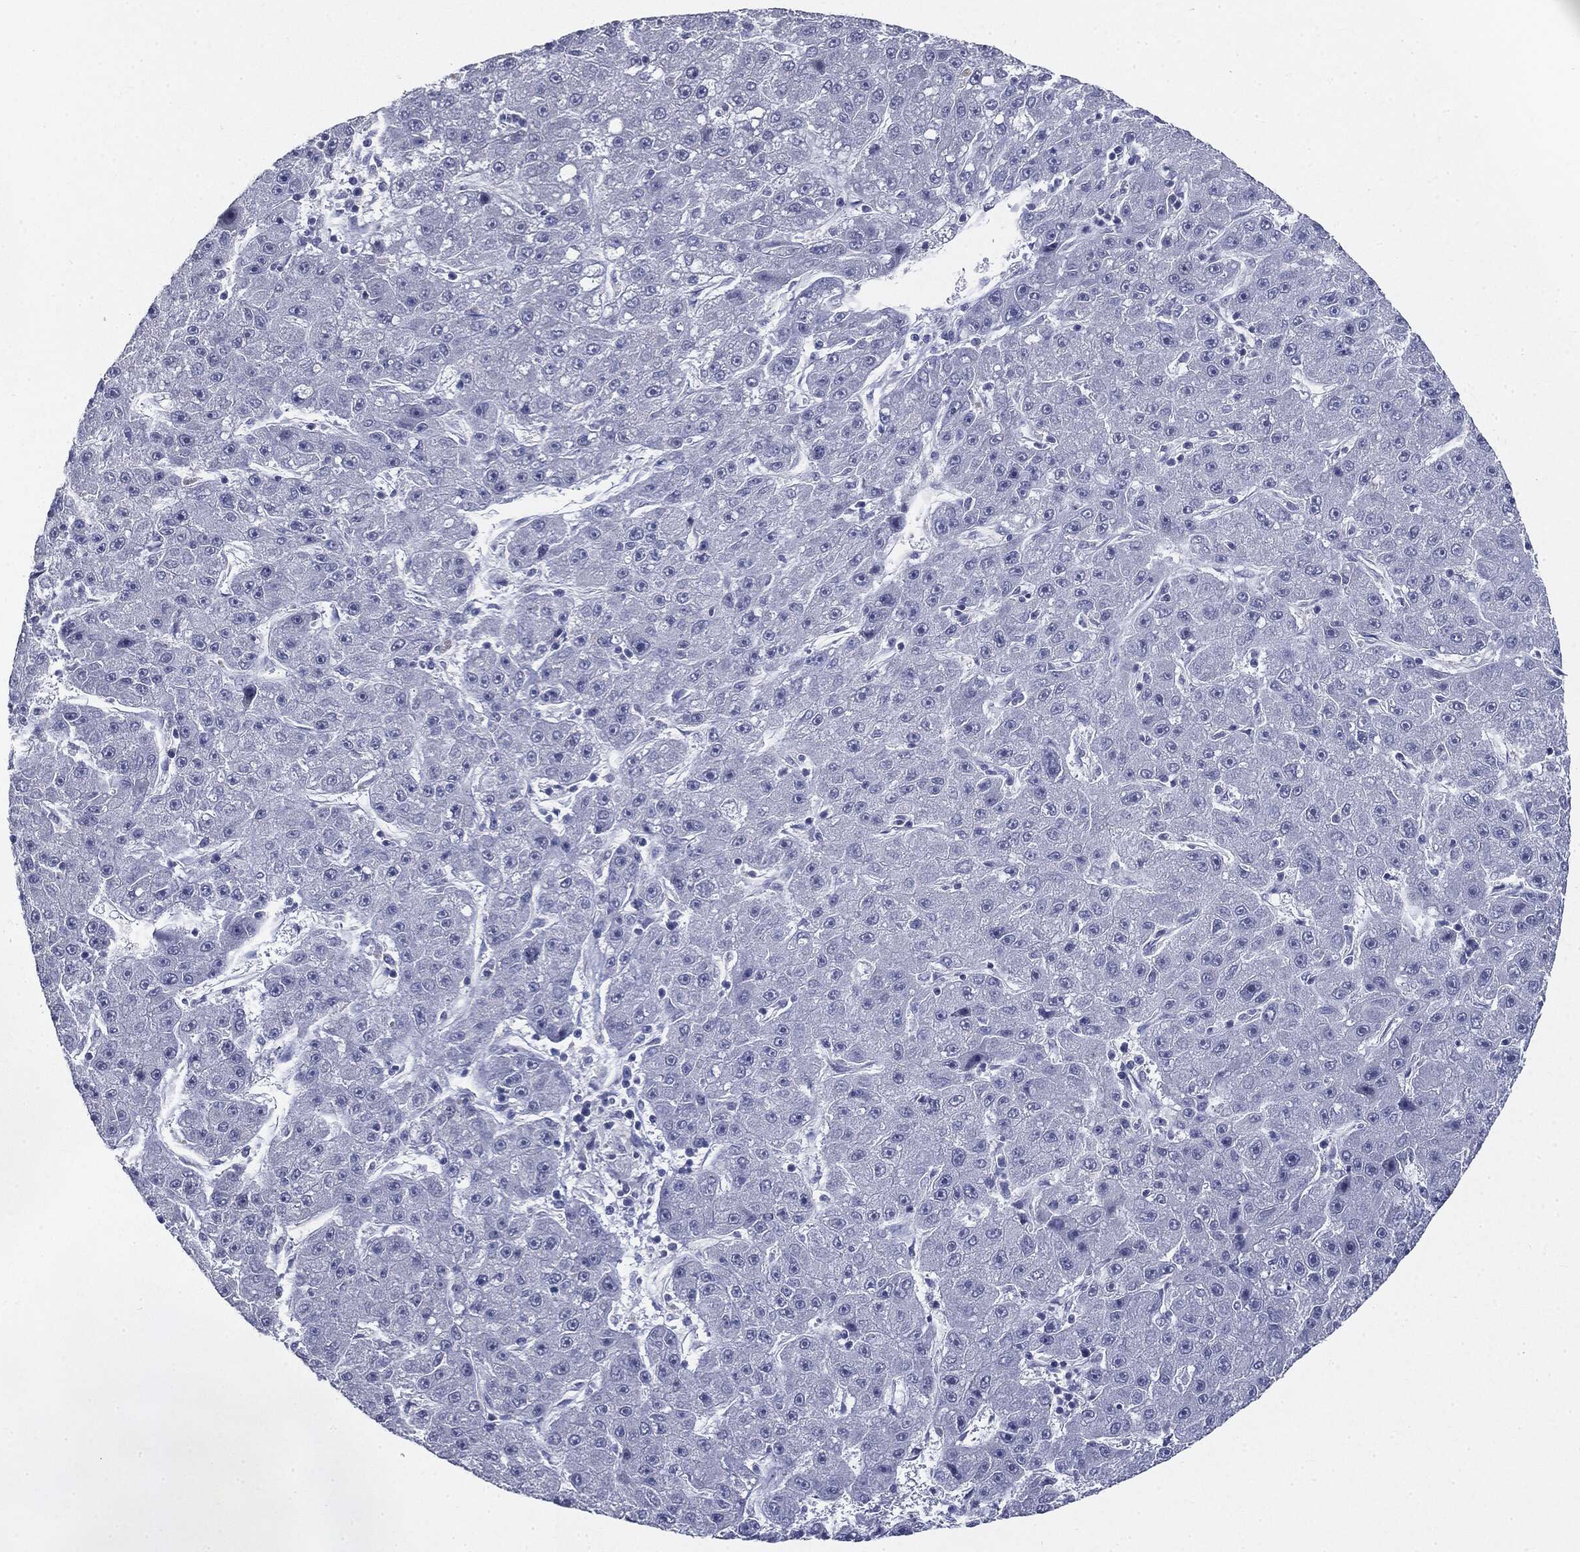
{"staining": {"intensity": "negative", "quantity": "none", "location": "none"}, "tissue": "liver cancer", "cell_type": "Tumor cells", "image_type": "cancer", "snomed": [{"axis": "morphology", "description": "Carcinoma, Hepatocellular, NOS"}, {"axis": "topography", "description": "Liver"}], "caption": "There is no significant staining in tumor cells of liver cancer. Brightfield microscopy of immunohistochemistry (IHC) stained with DAB (brown) and hematoxylin (blue), captured at high magnification.", "gene": "CGB1", "patient": {"sex": "male", "age": 67}}